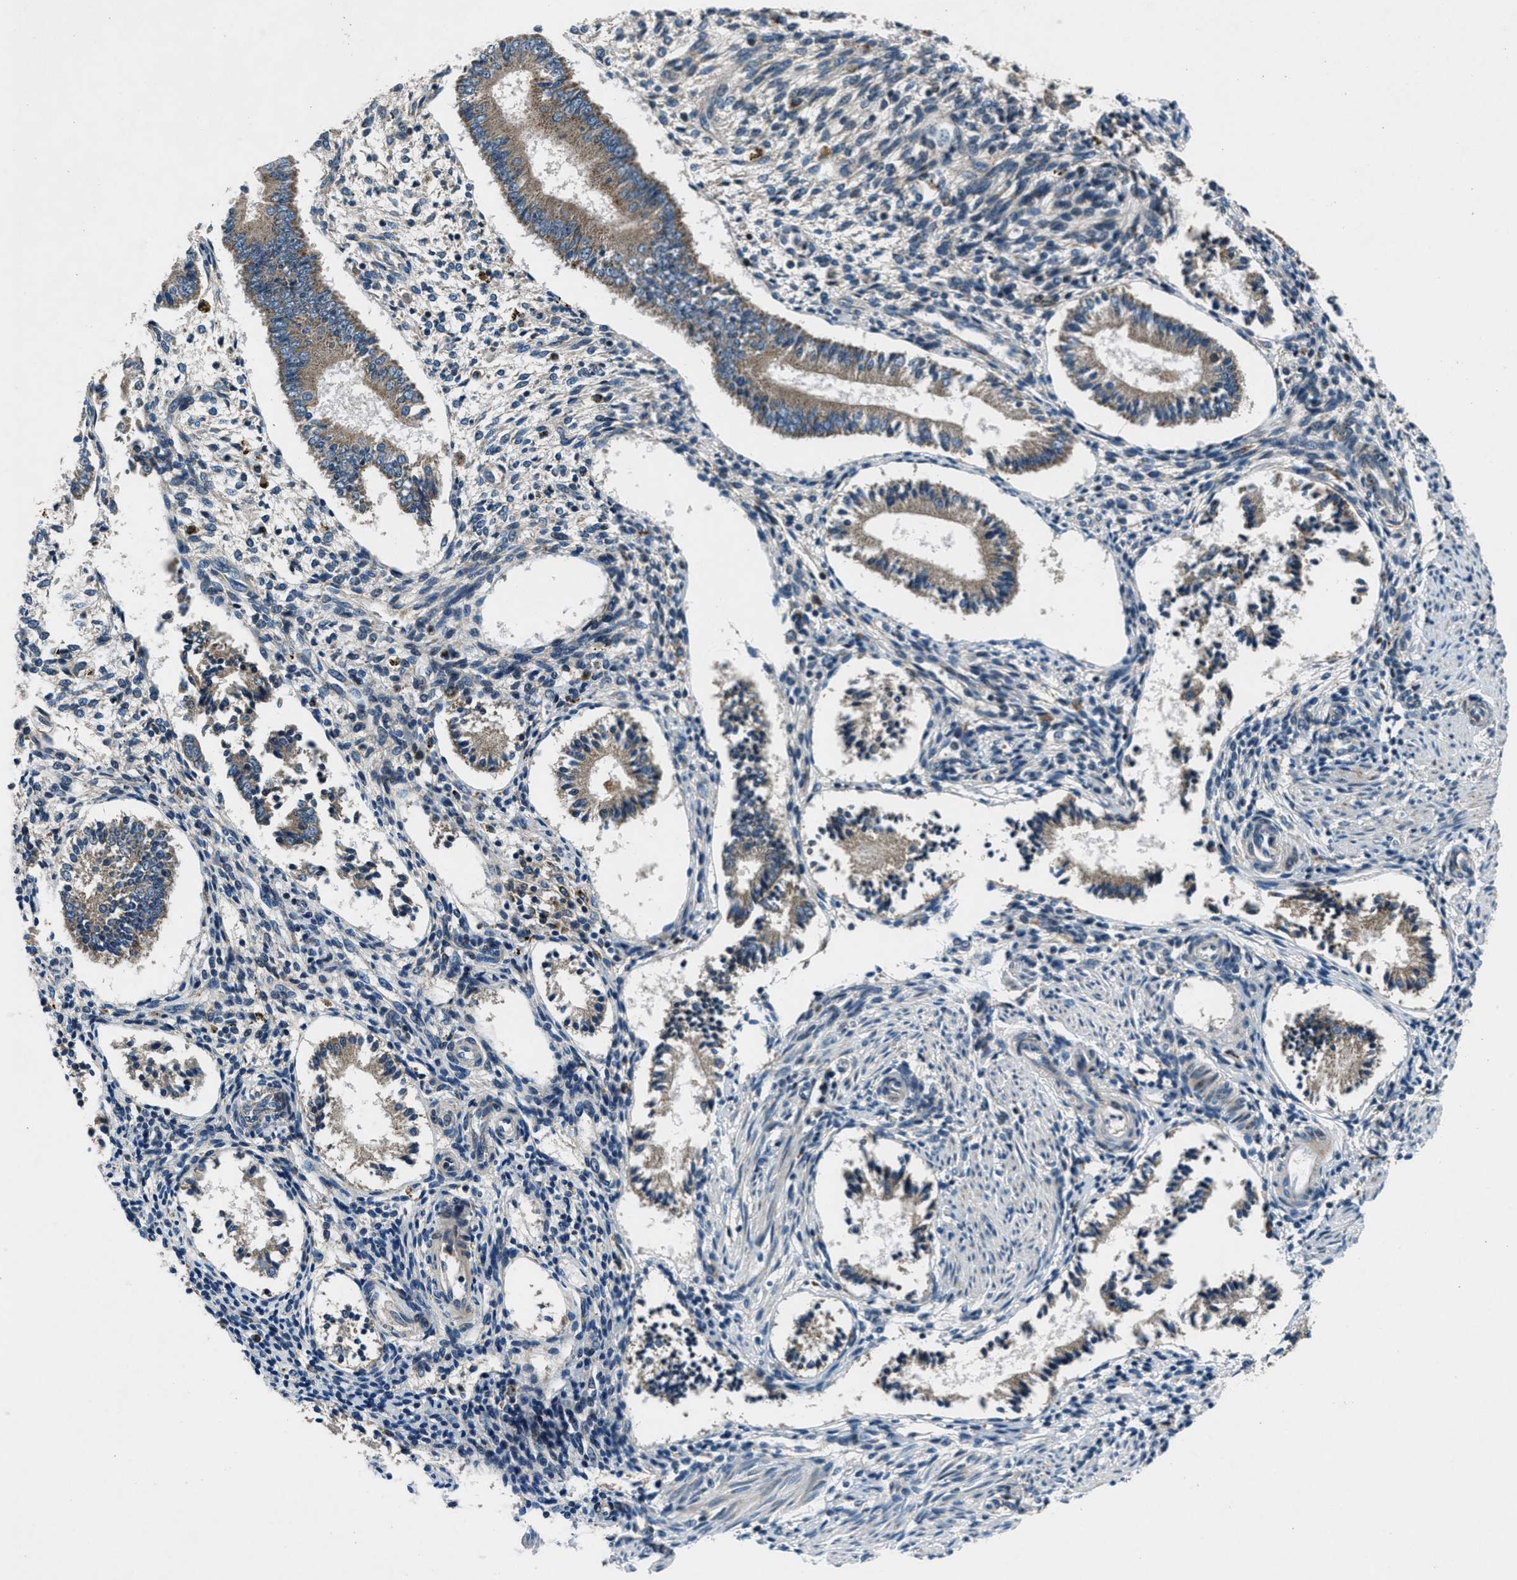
{"staining": {"intensity": "negative", "quantity": "none", "location": "none"}, "tissue": "endometrium", "cell_type": "Cells in endometrial stroma", "image_type": "normal", "snomed": [{"axis": "morphology", "description": "Normal tissue, NOS"}, {"axis": "topography", "description": "Endometrium"}], "caption": "A high-resolution histopathology image shows immunohistochemistry (IHC) staining of normal endometrium, which shows no significant staining in cells in endometrial stroma. Brightfield microscopy of IHC stained with DAB (3,3'-diaminobenzidine) (brown) and hematoxylin (blue), captured at high magnification.", "gene": "CLEC2D", "patient": {"sex": "female", "age": 42}}